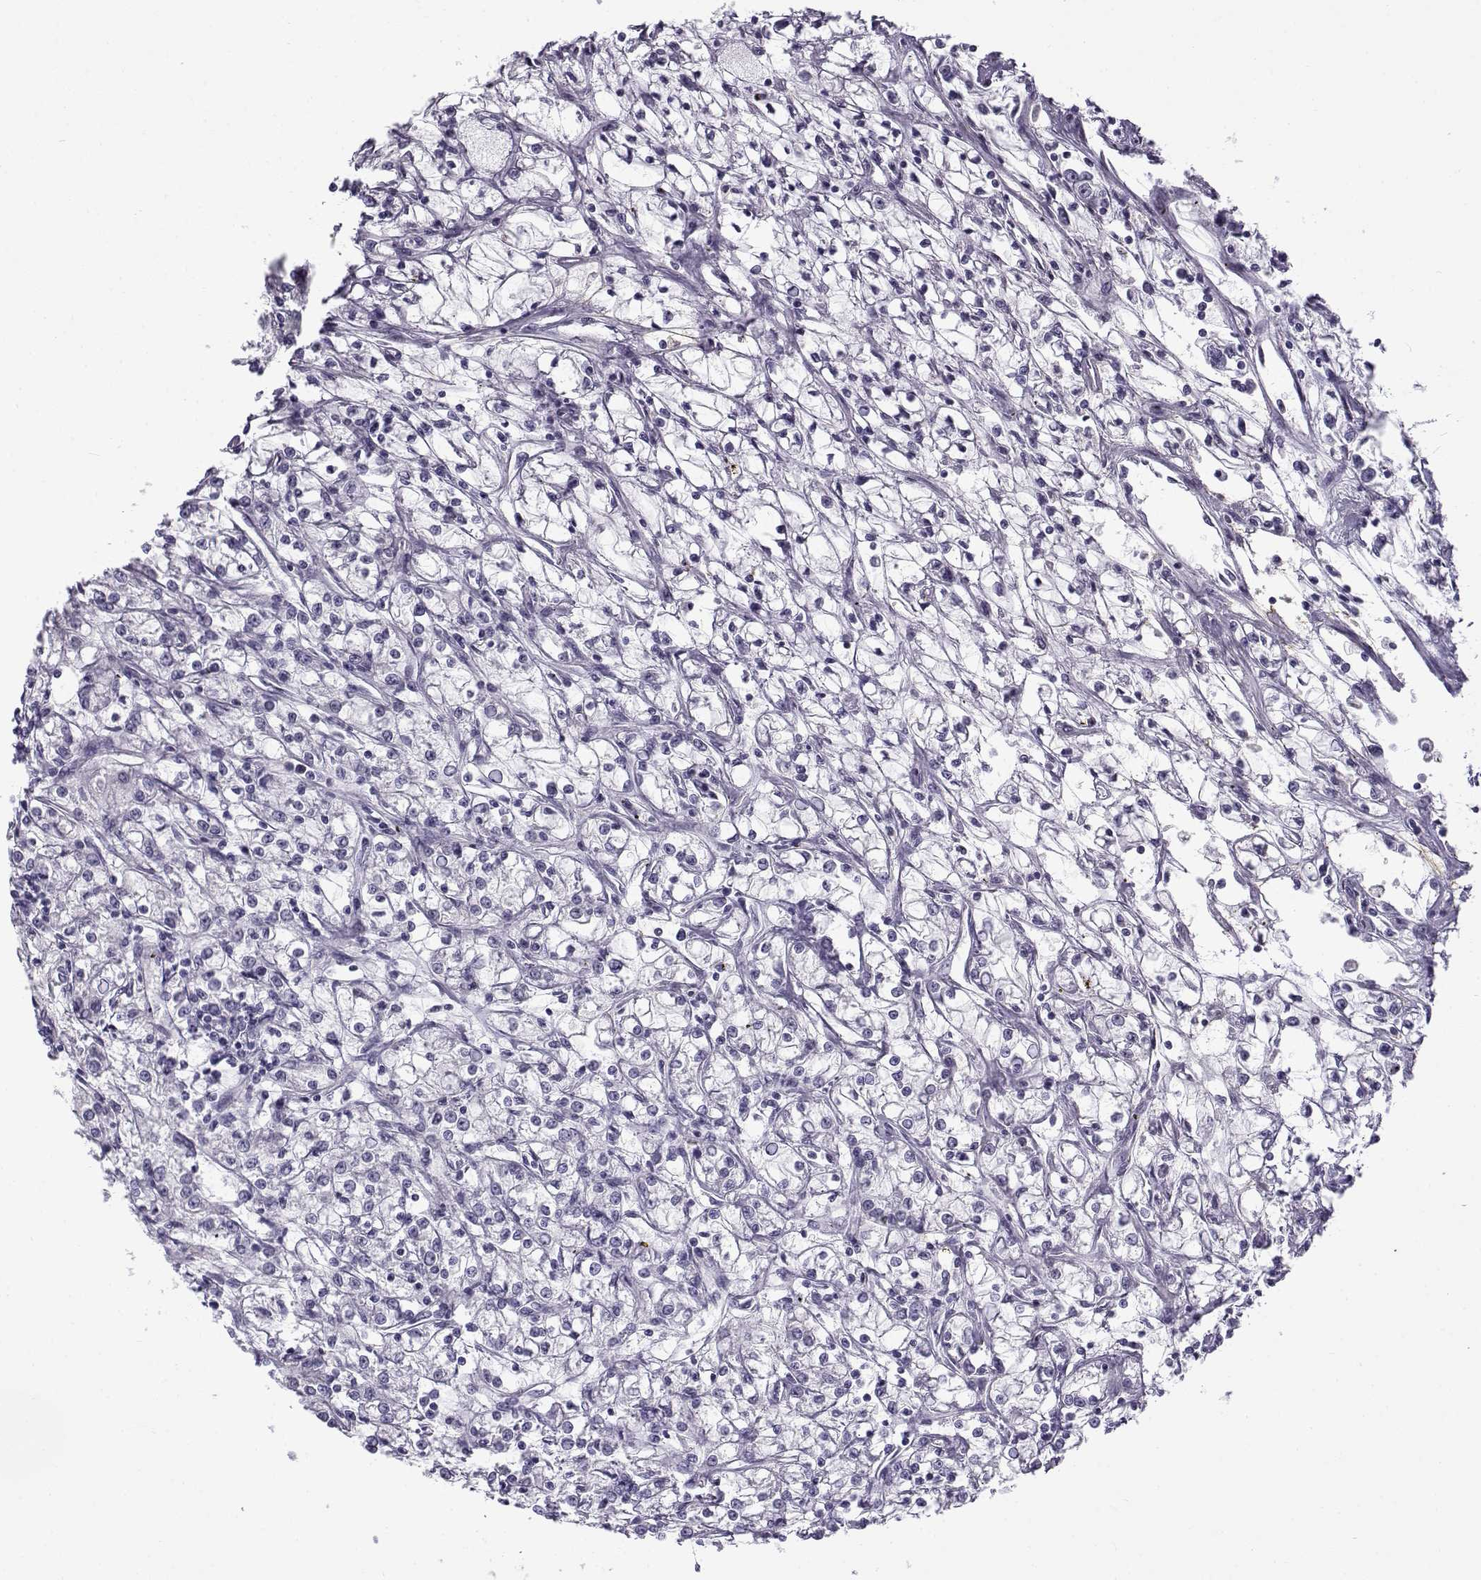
{"staining": {"intensity": "negative", "quantity": "none", "location": "none"}, "tissue": "renal cancer", "cell_type": "Tumor cells", "image_type": "cancer", "snomed": [{"axis": "morphology", "description": "Adenocarcinoma, NOS"}, {"axis": "topography", "description": "Kidney"}], "caption": "Tumor cells show no significant protein expression in renal adenocarcinoma. (Stains: DAB (3,3'-diaminobenzidine) immunohistochemistry (IHC) with hematoxylin counter stain, Microscopy: brightfield microscopy at high magnification).", "gene": "GTSF1L", "patient": {"sex": "female", "age": 59}}